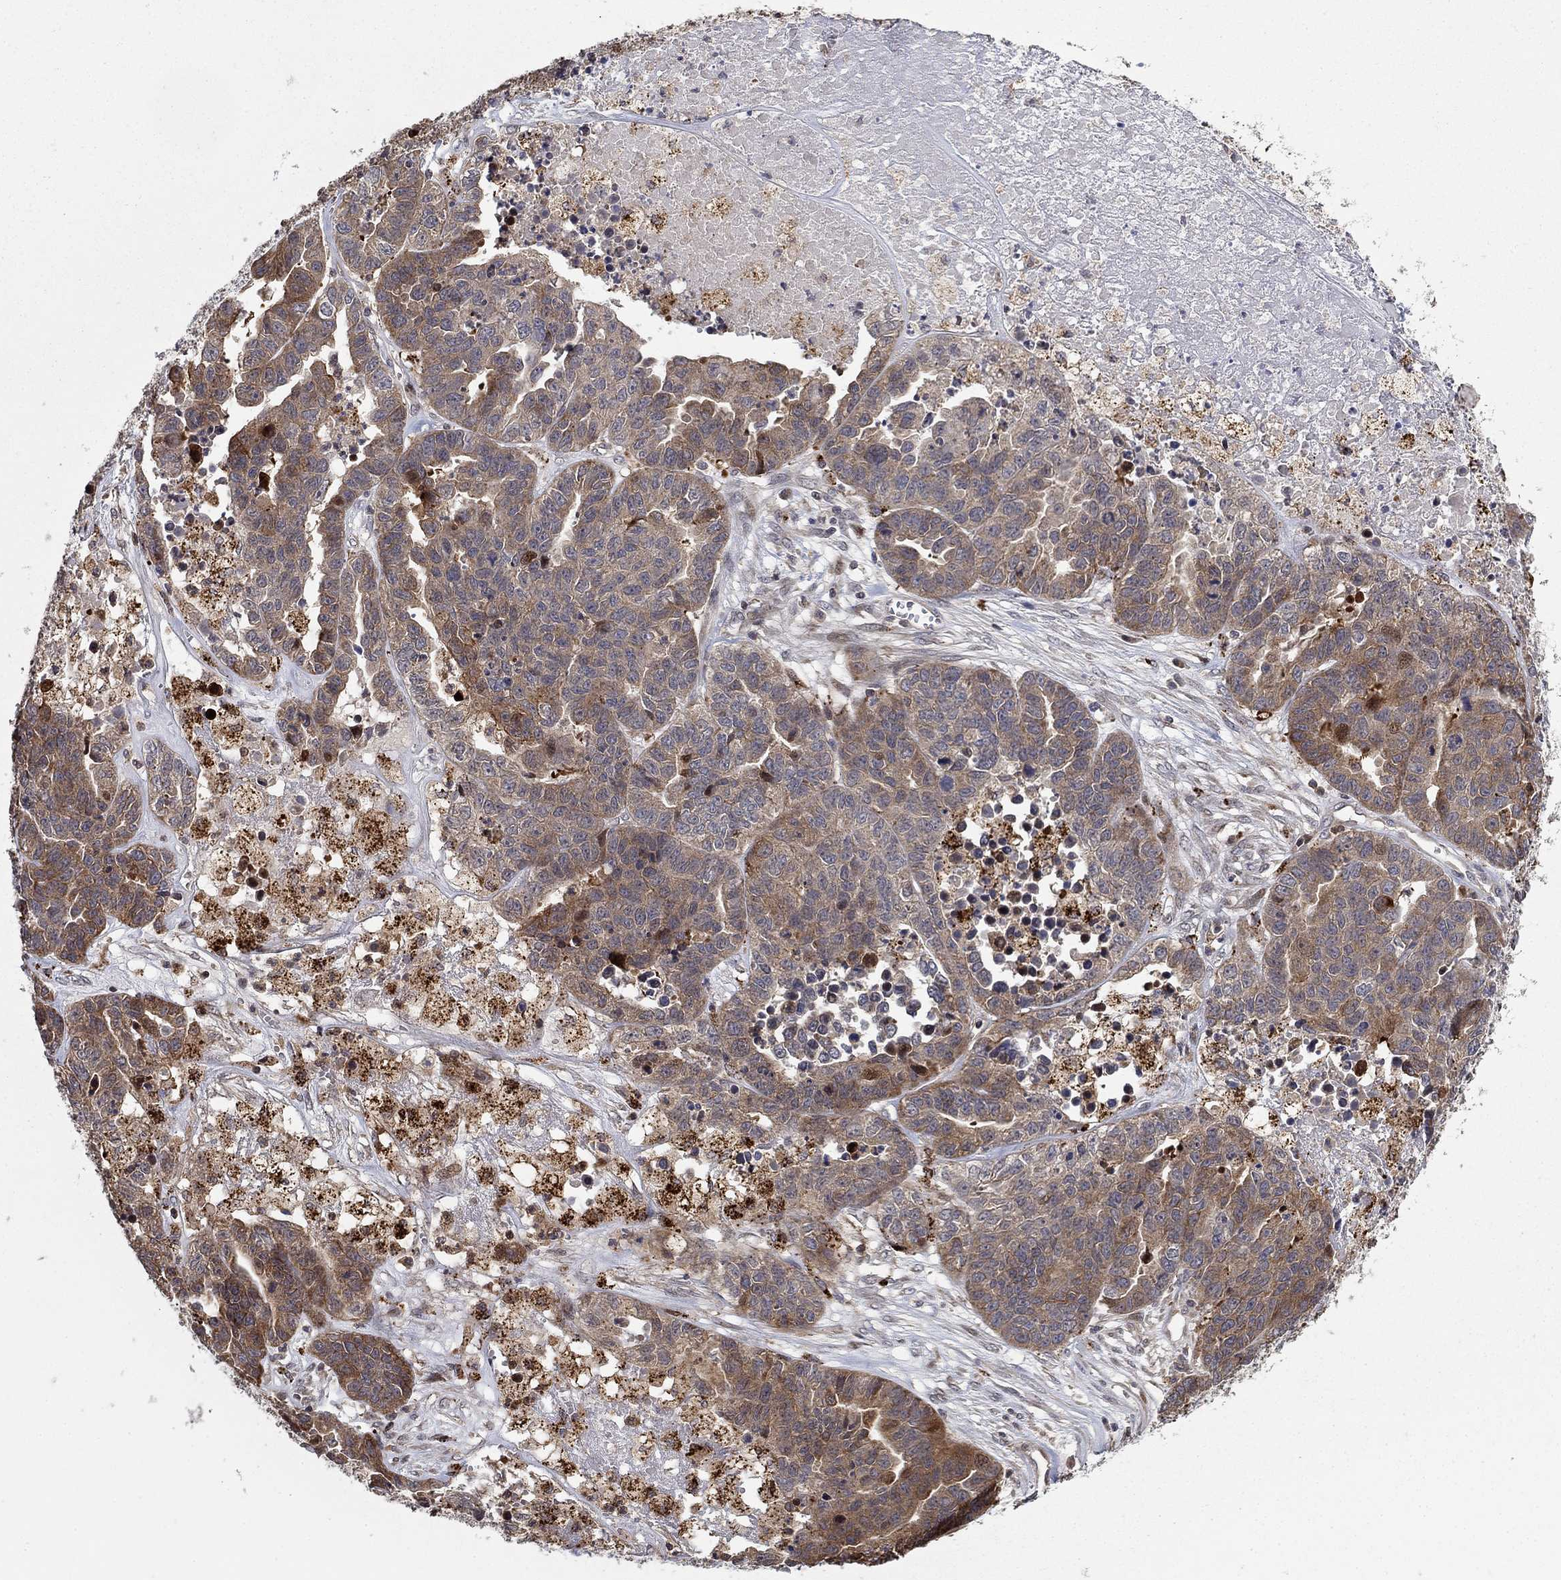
{"staining": {"intensity": "moderate", "quantity": "25%-75%", "location": "cytoplasmic/membranous"}, "tissue": "ovarian cancer", "cell_type": "Tumor cells", "image_type": "cancer", "snomed": [{"axis": "morphology", "description": "Cystadenocarcinoma, serous, NOS"}, {"axis": "topography", "description": "Ovary"}], "caption": "Brown immunohistochemical staining in human ovarian cancer (serous cystadenocarcinoma) exhibits moderate cytoplasmic/membranous staining in about 25%-75% of tumor cells.", "gene": "LPCAT4", "patient": {"sex": "female", "age": 87}}